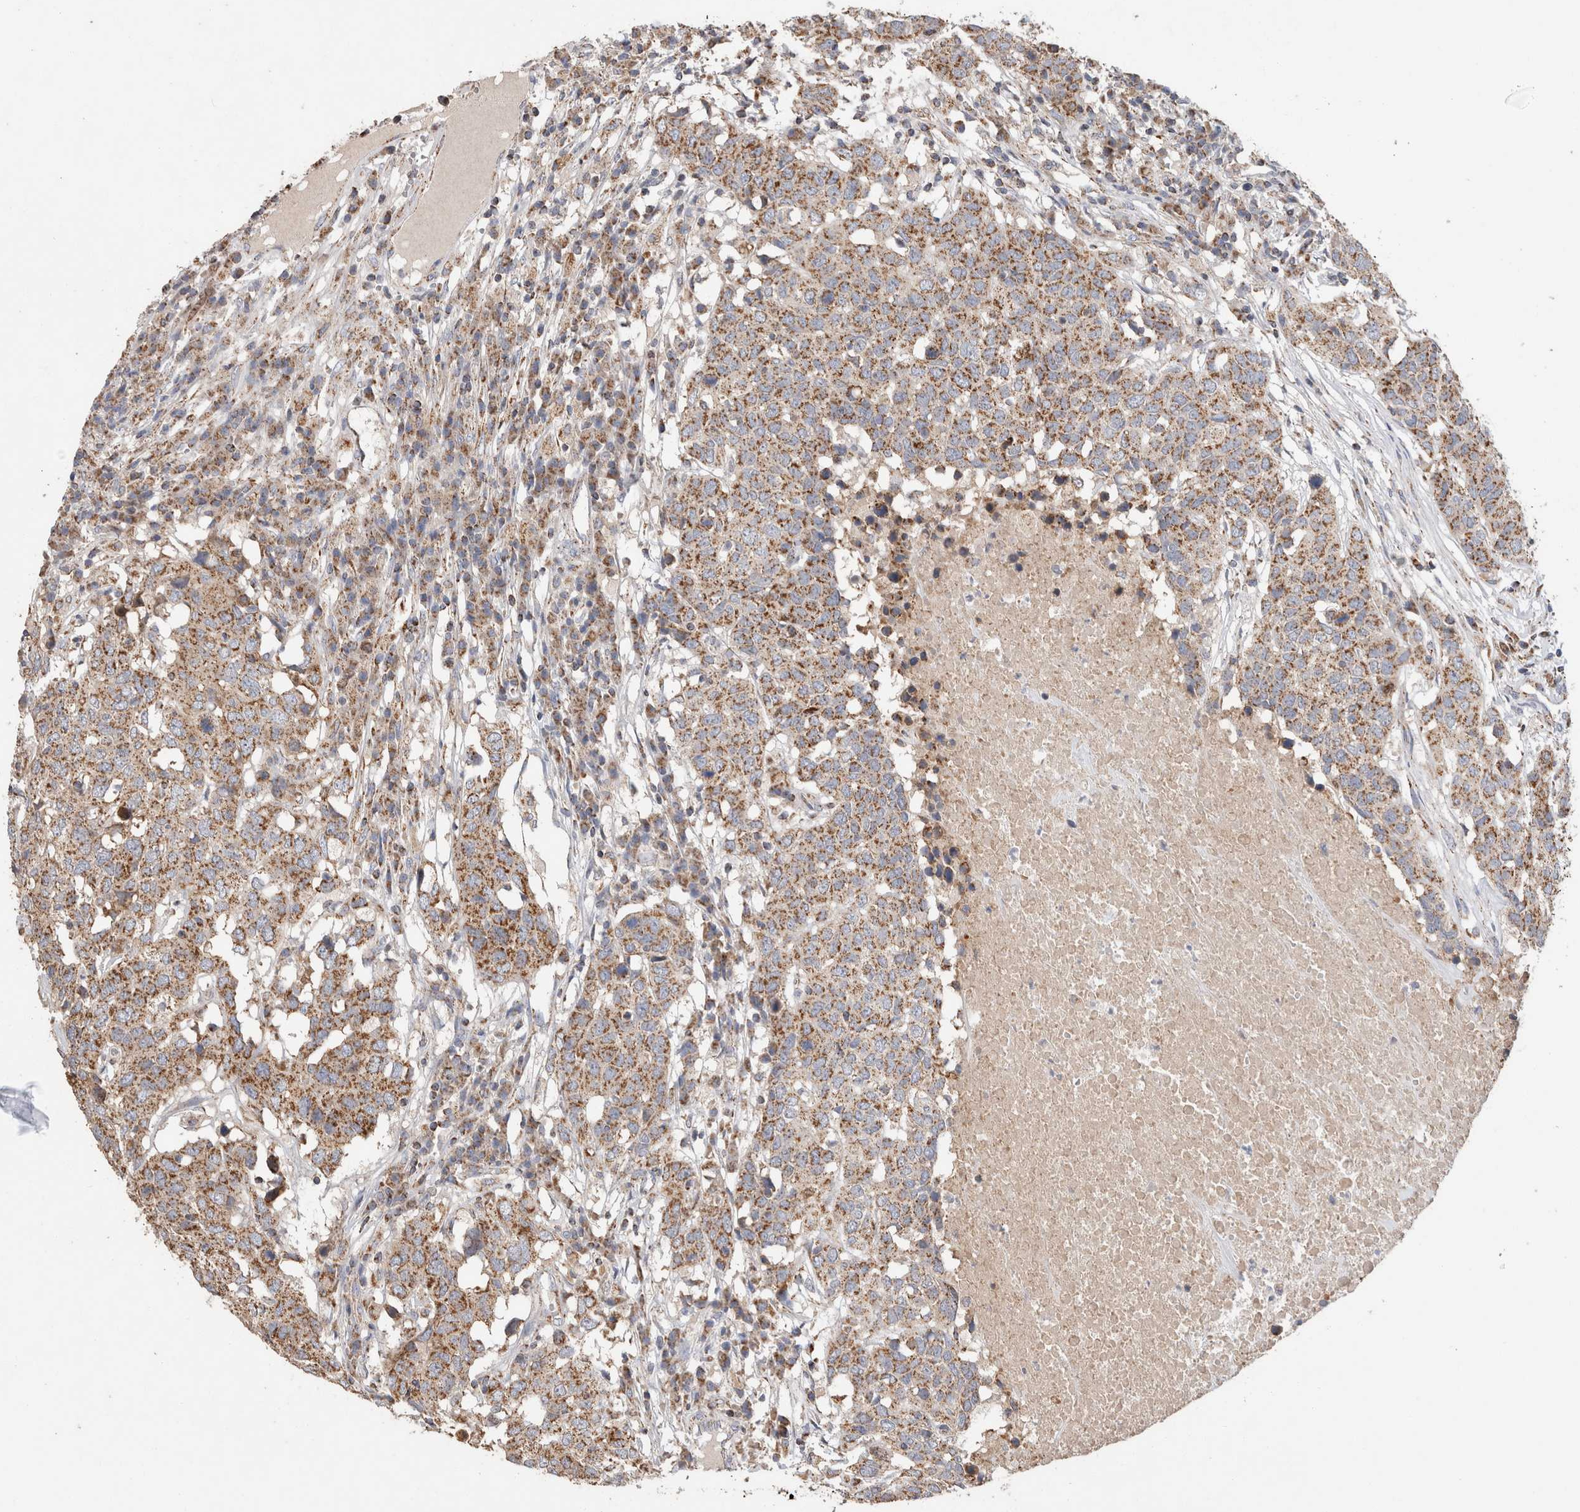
{"staining": {"intensity": "moderate", "quantity": ">75%", "location": "cytoplasmic/membranous"}, "tissue": "head and neck cancer", "cell_type": "Tumor cells", "image_type": "cancer", "snomed": [{"axis": "morphology", "description": "Squamous cell carcinoma, NOS"}, {"axis": "topography", "description": "Head-Neck"}], "caption": "Moderate cytoplasmic/membranous expression for a protein is seen in about >75% of tumor cells of head and neck squamous cell carcinoma using IHC.", "gene": "IARS2", "patient": {"sex": "male", "age": 66}}